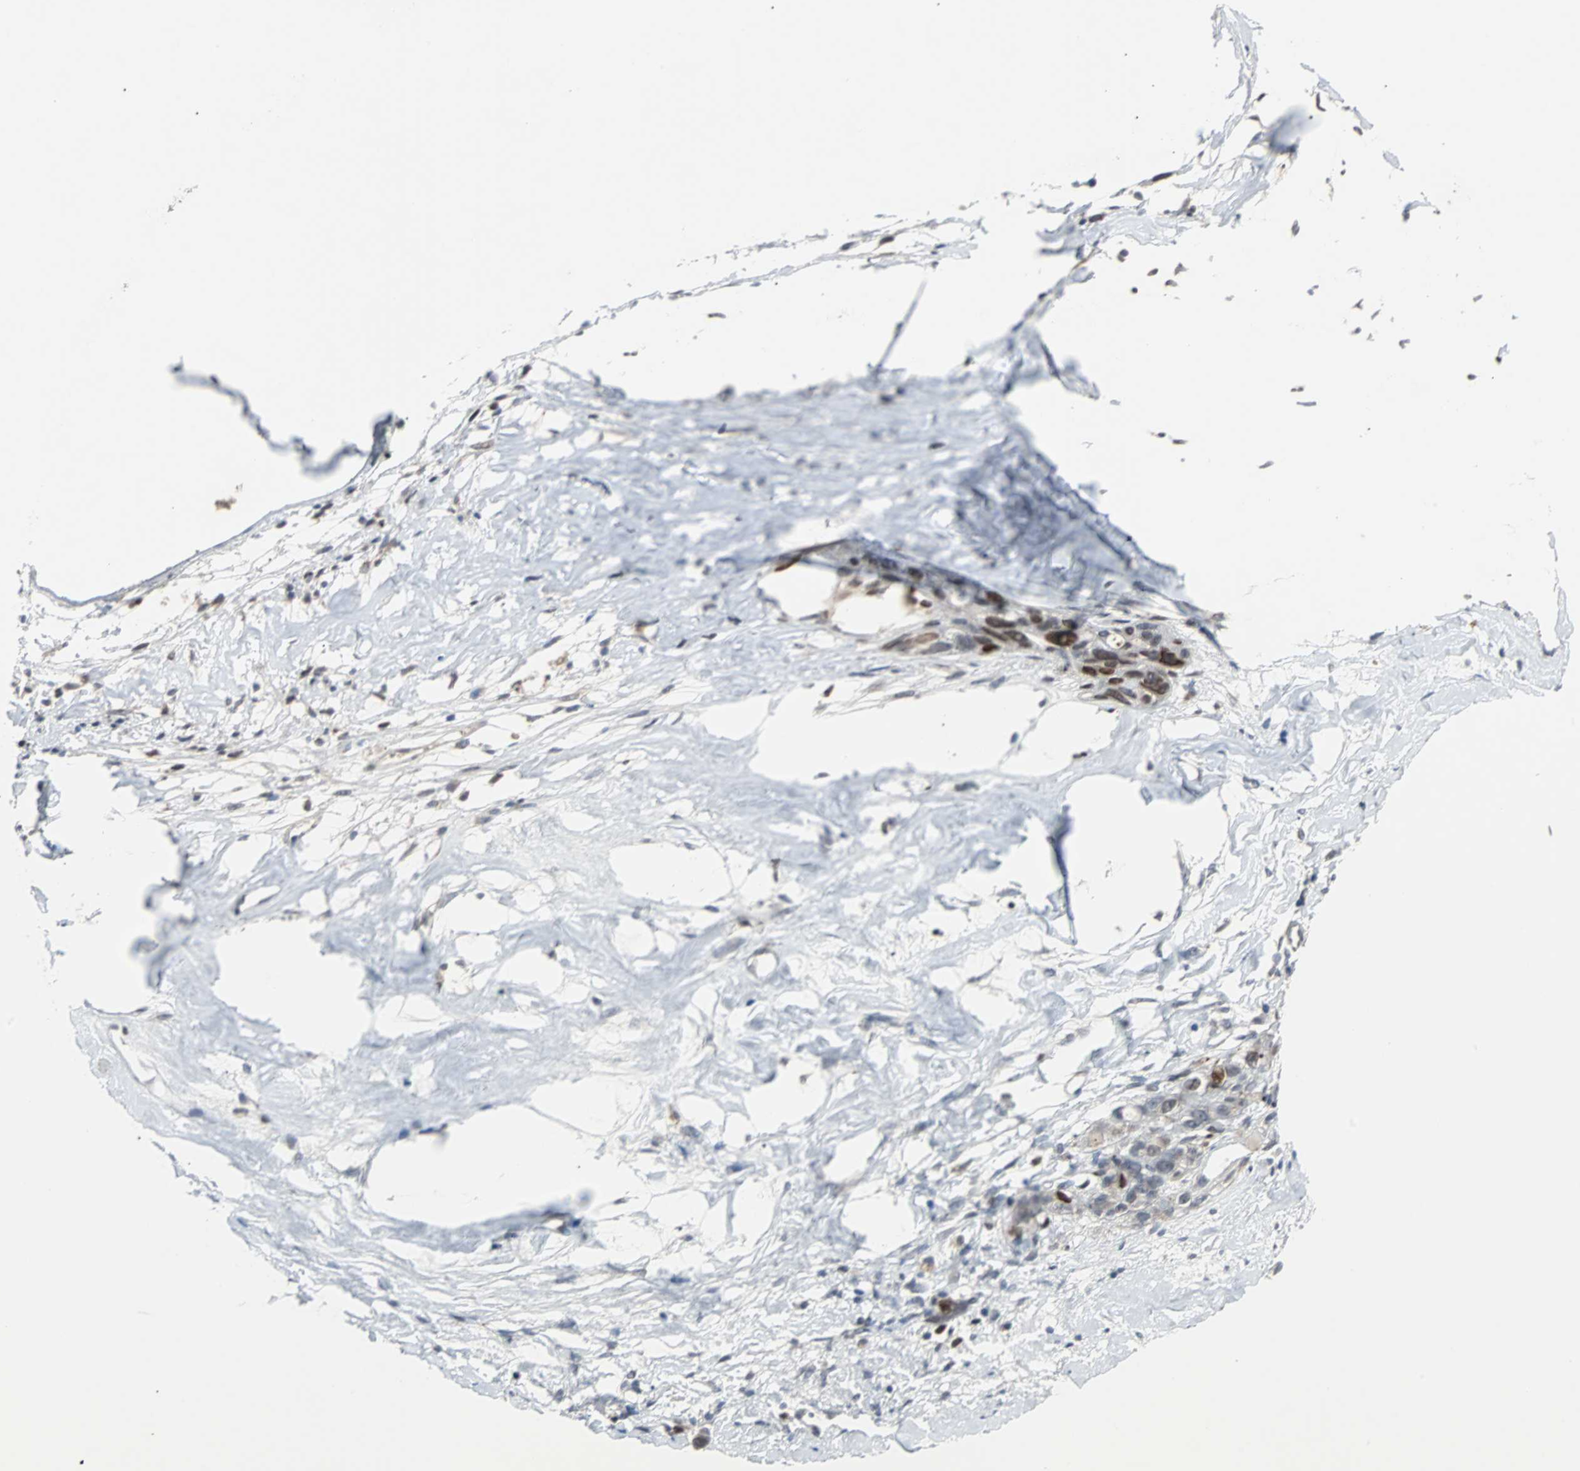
{"staining": {"intensity": "moderate", "quantity": "25%-75%", "location": "nuclear"}, "tissue": "ovarian cancer", "cell_type": "Tumor cells", "image_type": "cancer", "snomed": [{"axis": "morphology", "description": "Cystadenocarcinoma, serous, NOS"}, {"axis": "topography", "description": "Ovary"}], "caption": "This micrograph demonstrates ovarian serous cystadenocarcinoma stained with immunohistochemistry to label a protein in brown. The nuclear of tumor cells show moderate positivity for the protein. Nuclei are counter-stained blue.", "gene": "HLX", "patient": {"sex": "female", "age": 66}}